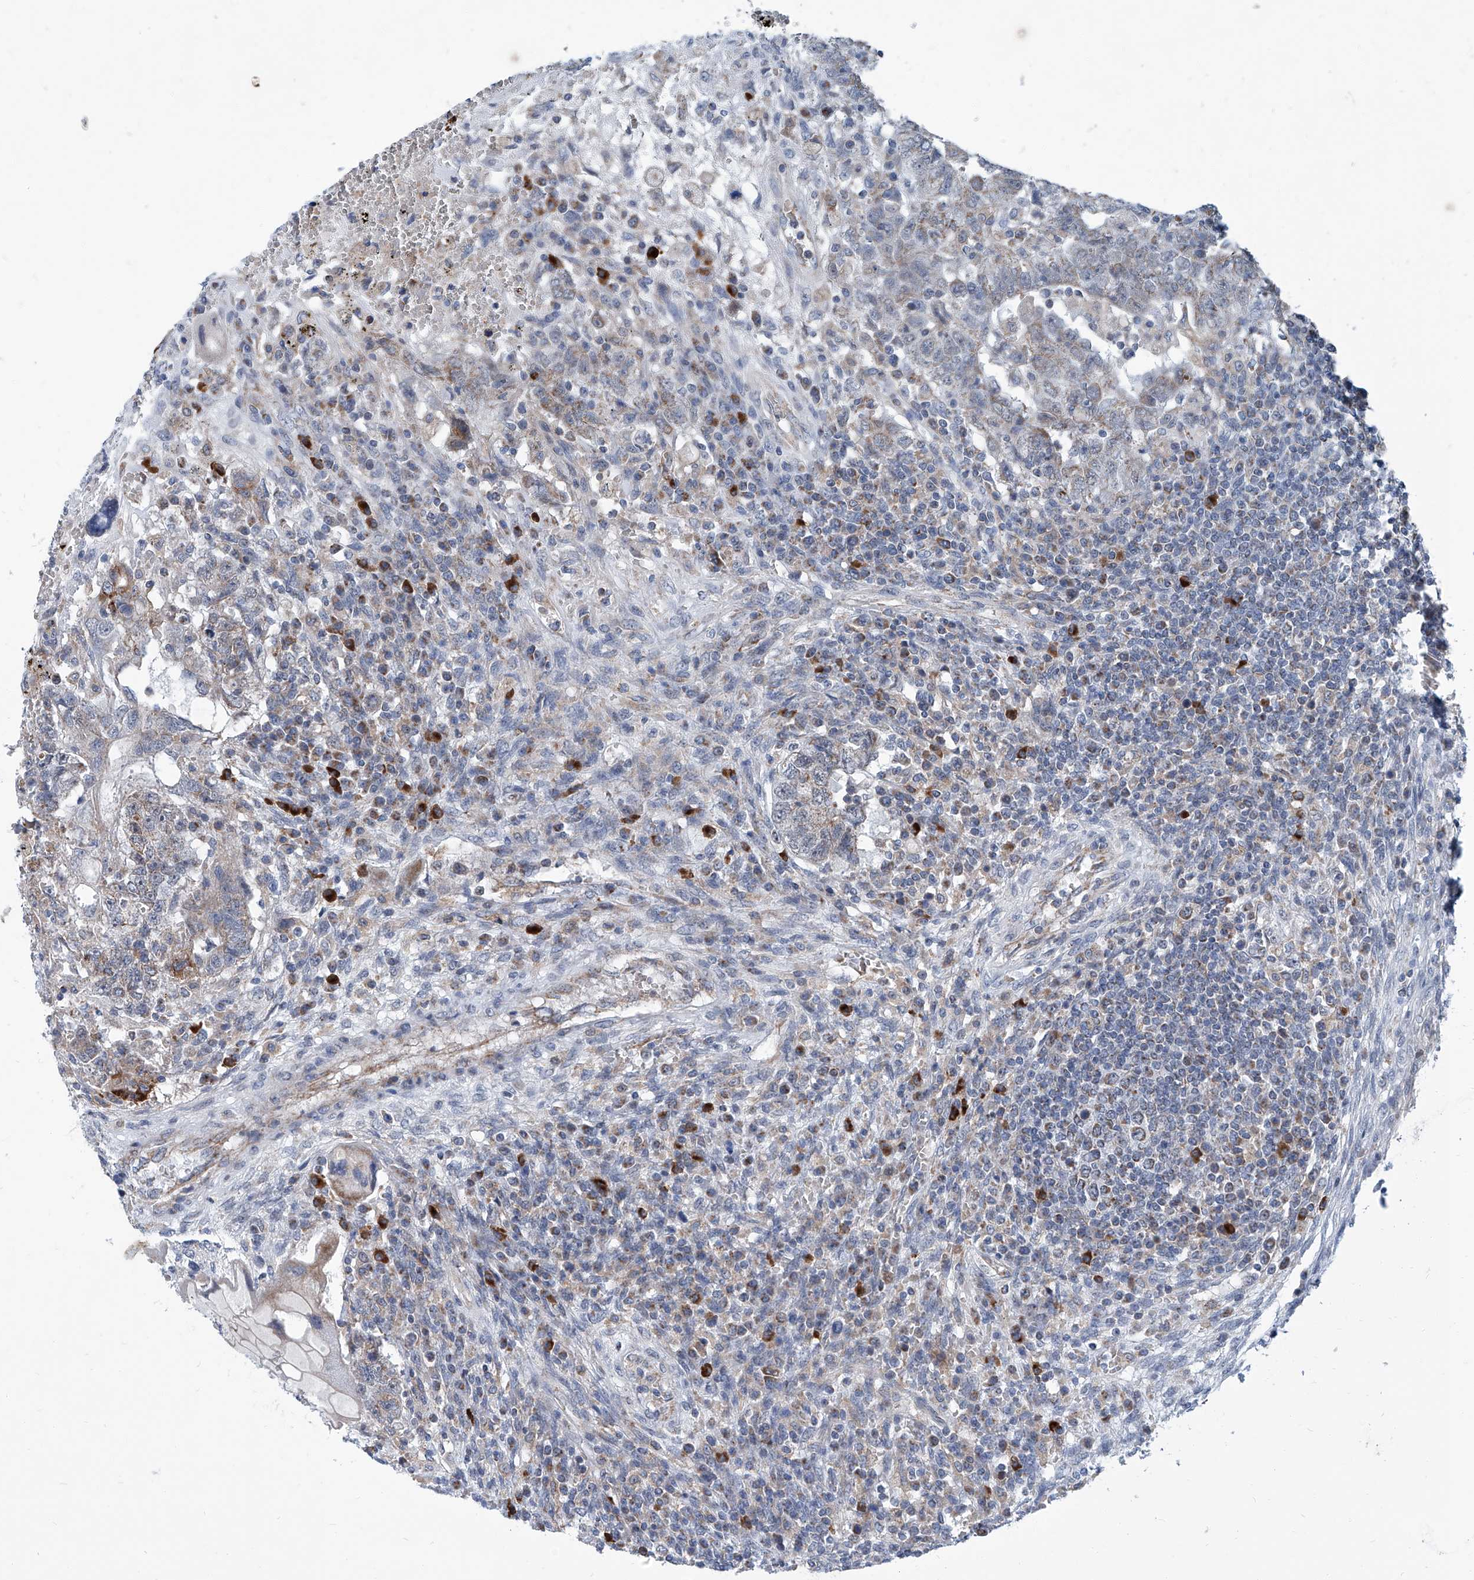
{"staining": {"intensity": "moderate", "quantity": "<25%", "location": "cytoplasmic/membranous"}, "tissue": "testis cancer", "cell_type": "Tumor cells", "image_type": "cancer", "snomed": [{"axis": "morphology", "description": "Carcinoma, Embryonal, NOS"}, {"axis": "topography", "description": "Testis"}], "caption": "IHC image of neoplastic tissue: human testis cancer (embryonal carcinoma) stained using immunohistochemistry reveals low levels of moderate protein expression localized specifically in the cytoplasmic/membranous of tumor cells, appearing as a cytoplasmic/membranous brown color.", "gene": "USP48", "patient": {"sex": "male", "age": 26}}